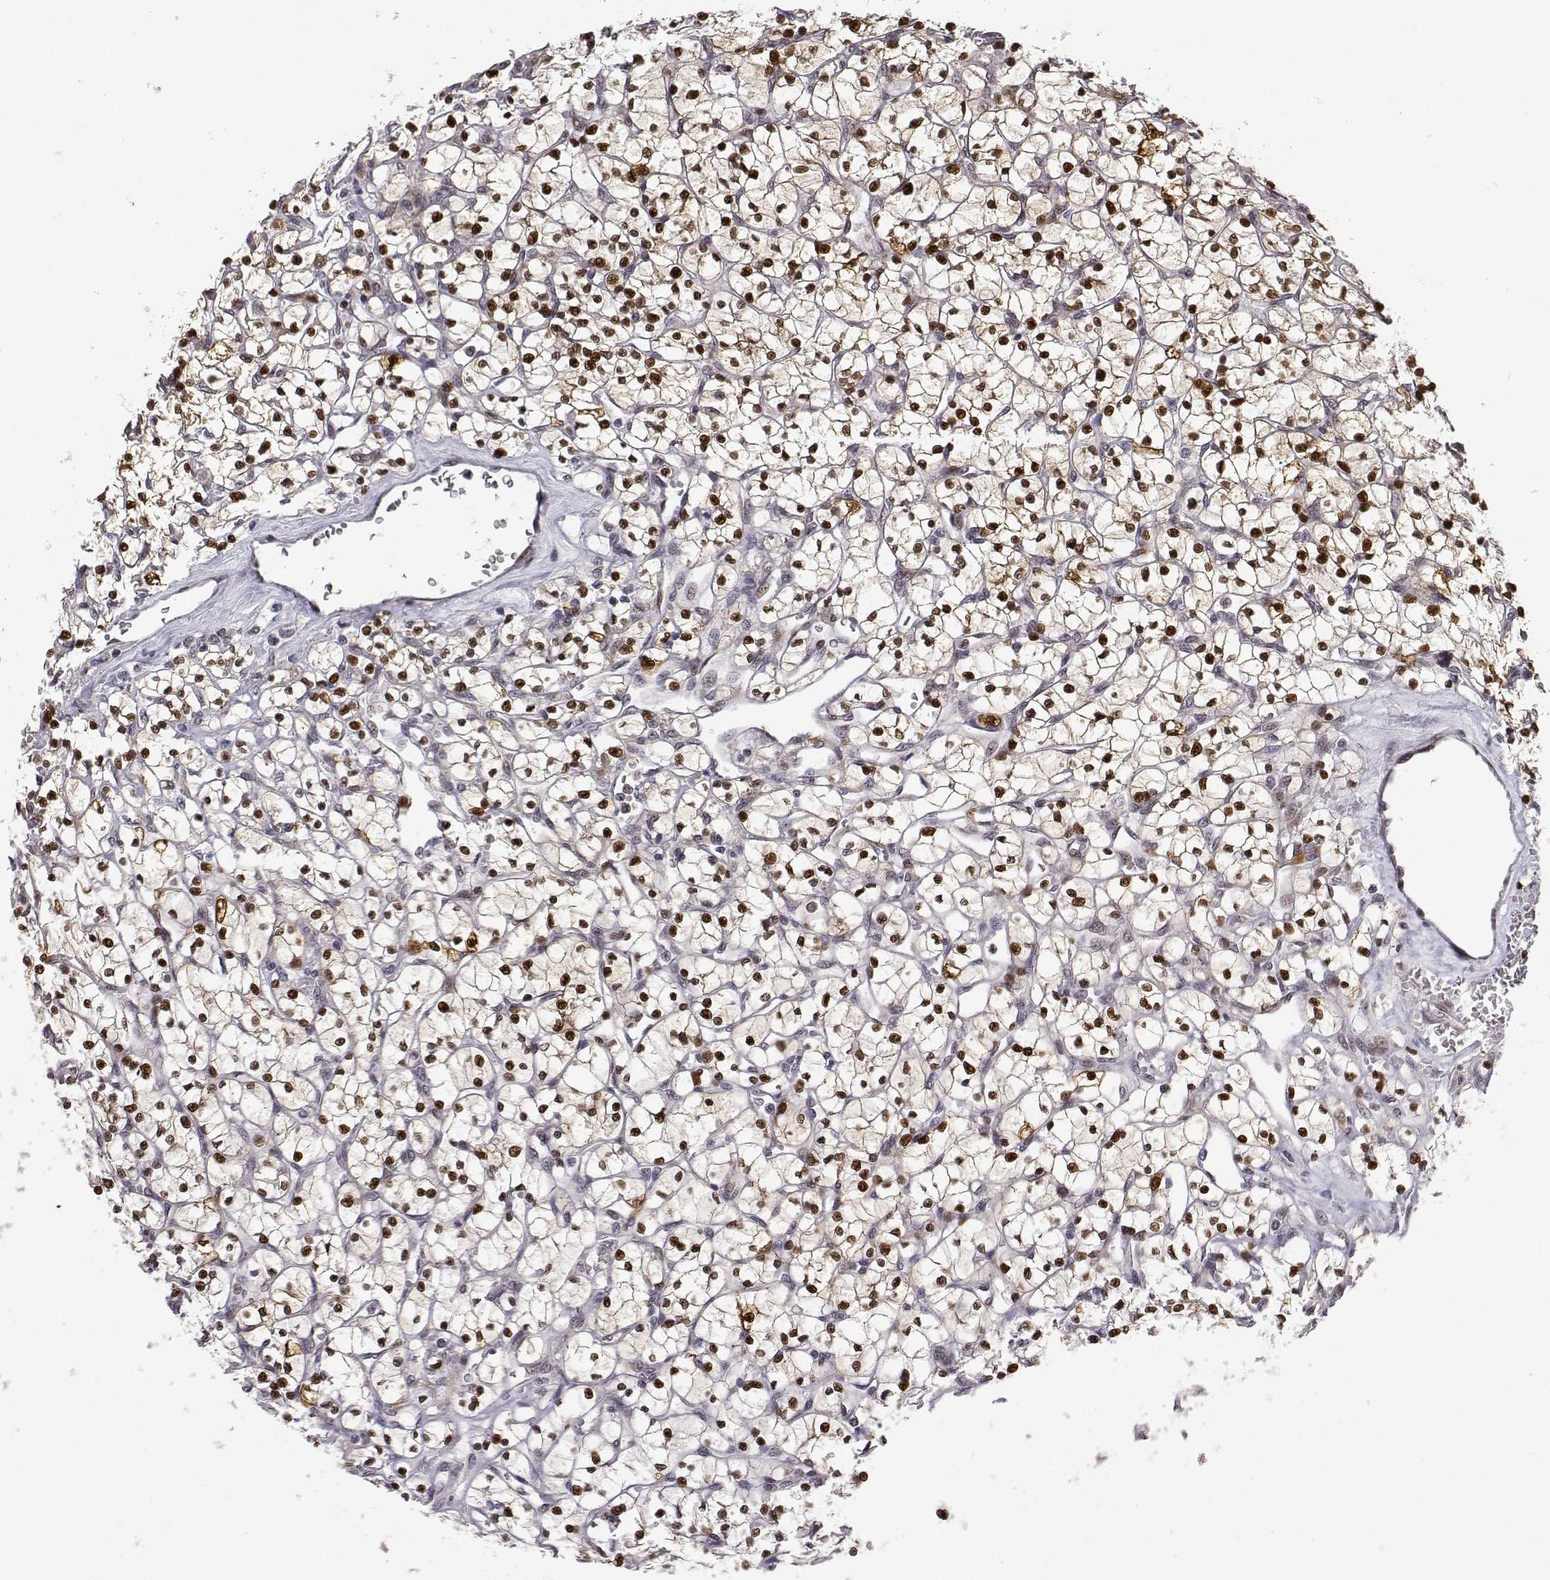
{"staining": {"intensity": "strong", "quantity": ">75%", "location": "nuclear"}, "tissue": "renal cancer", "cell_type": "Tumor cells", "image_type": "cancer", "snomed": [{"axis": "morphology", "description": "Adenocarcinoma, NOS"}, {"axis": "topography", "description": "Kidney"}], "caption": "Brown immunohistochemical staining in adenocarcinoma (renal) displays strong nuclear positivity in approximately >75% of tumor cells.", "gene": "PHGDH", "patient": {"sex": "female", "age": 64}}